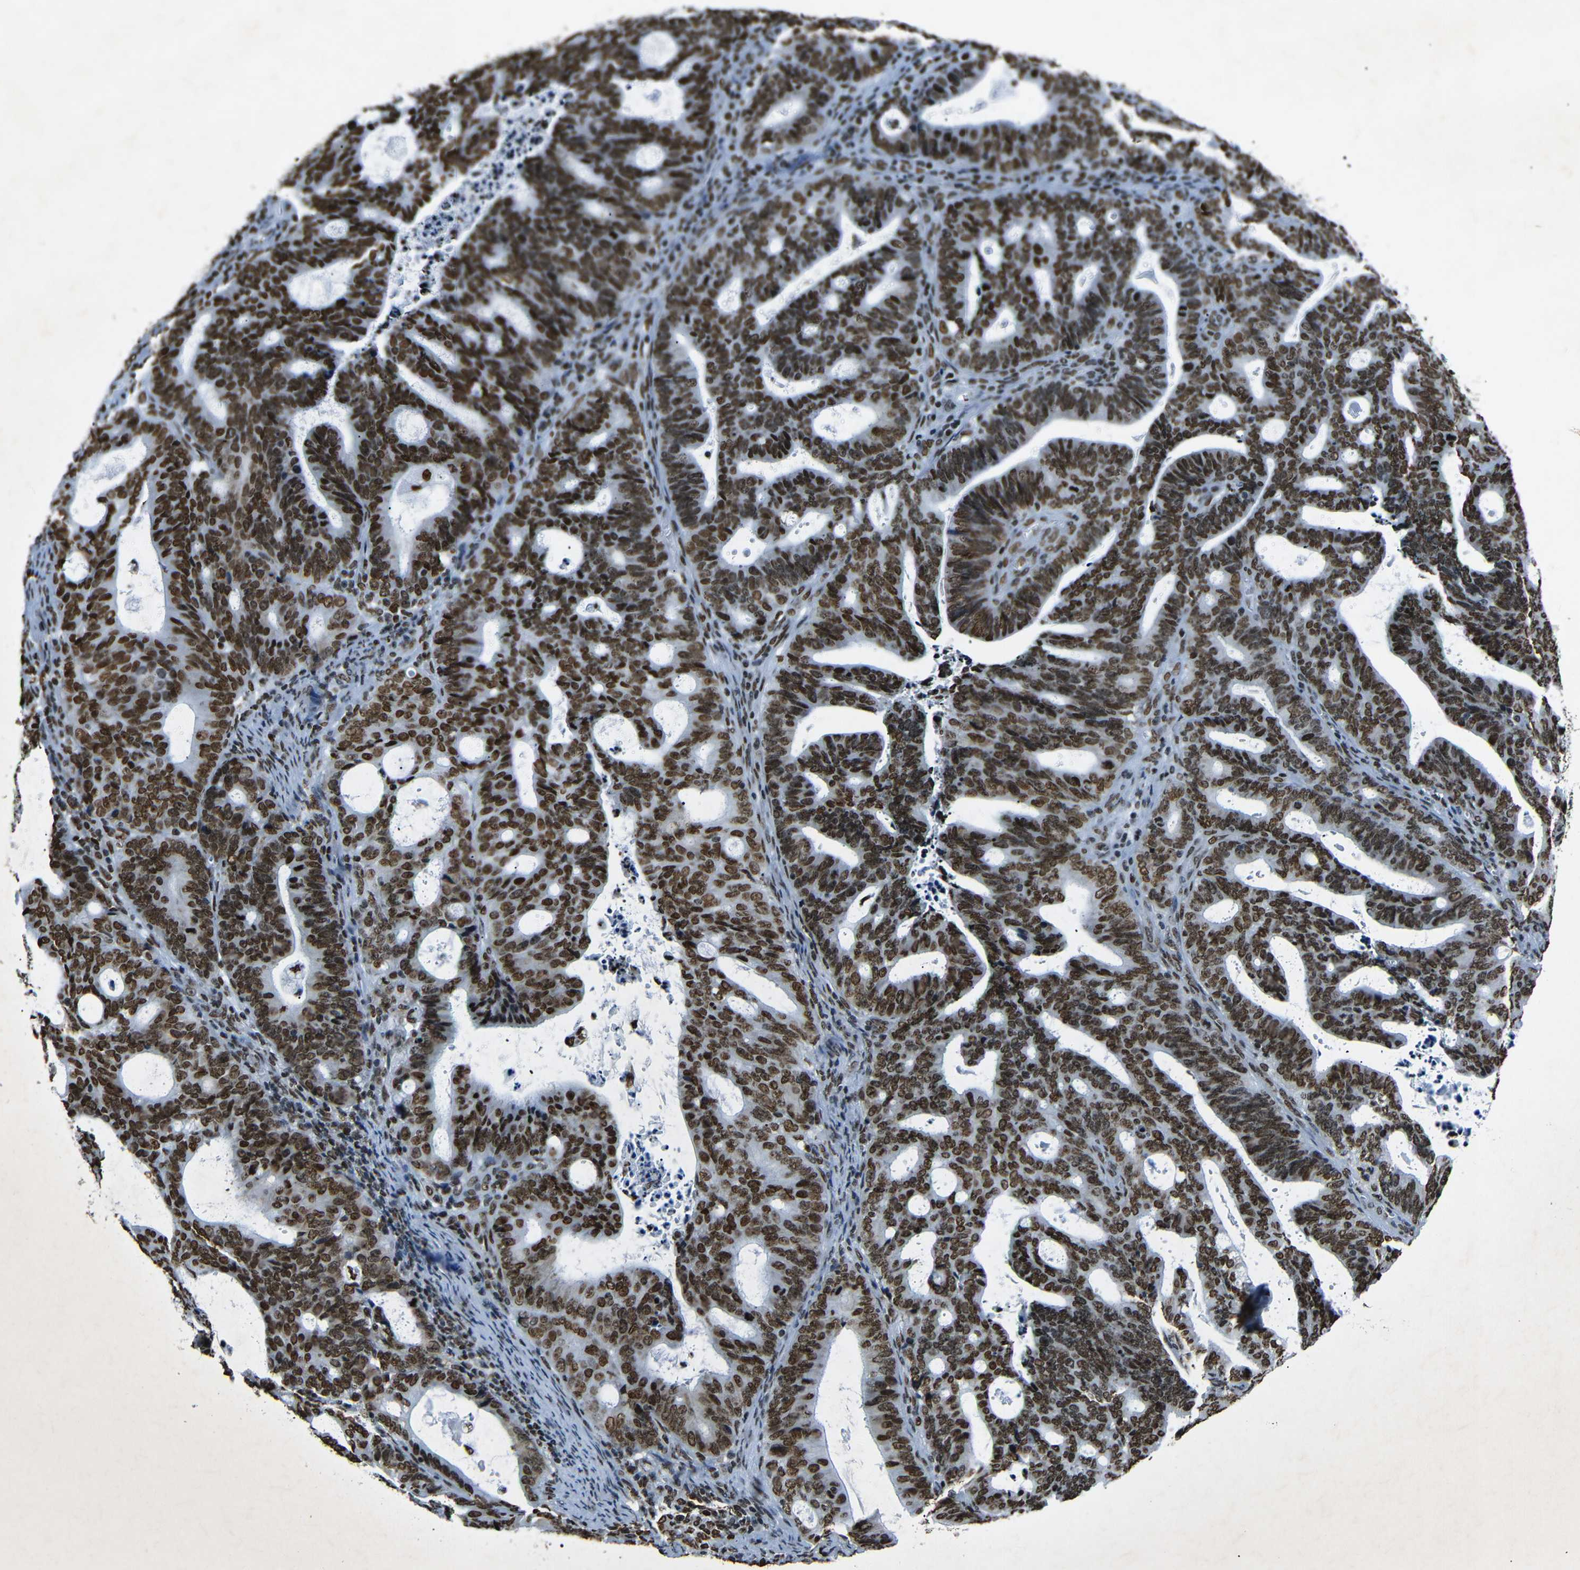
{"staining": {"intensity": "strong", "quantity": ">75%", "location": "nuclear"}, "tissue": "endometrial cancer", "cell_type": "Tumor cells", "image_type": "cancer", "snomed": [{"axis": "morphology", "description": "Adenocarcinoma, NOS"}, {"axis": "topography", "description": "Uterus"}], "caption": "About >75% of tumor cells in endometrial cancer show strong nuclear protein expression as visualized by brown immunohistochemical staining.", "gene": "HMGN1", "patient": {"sex": "female", "age": 83}}